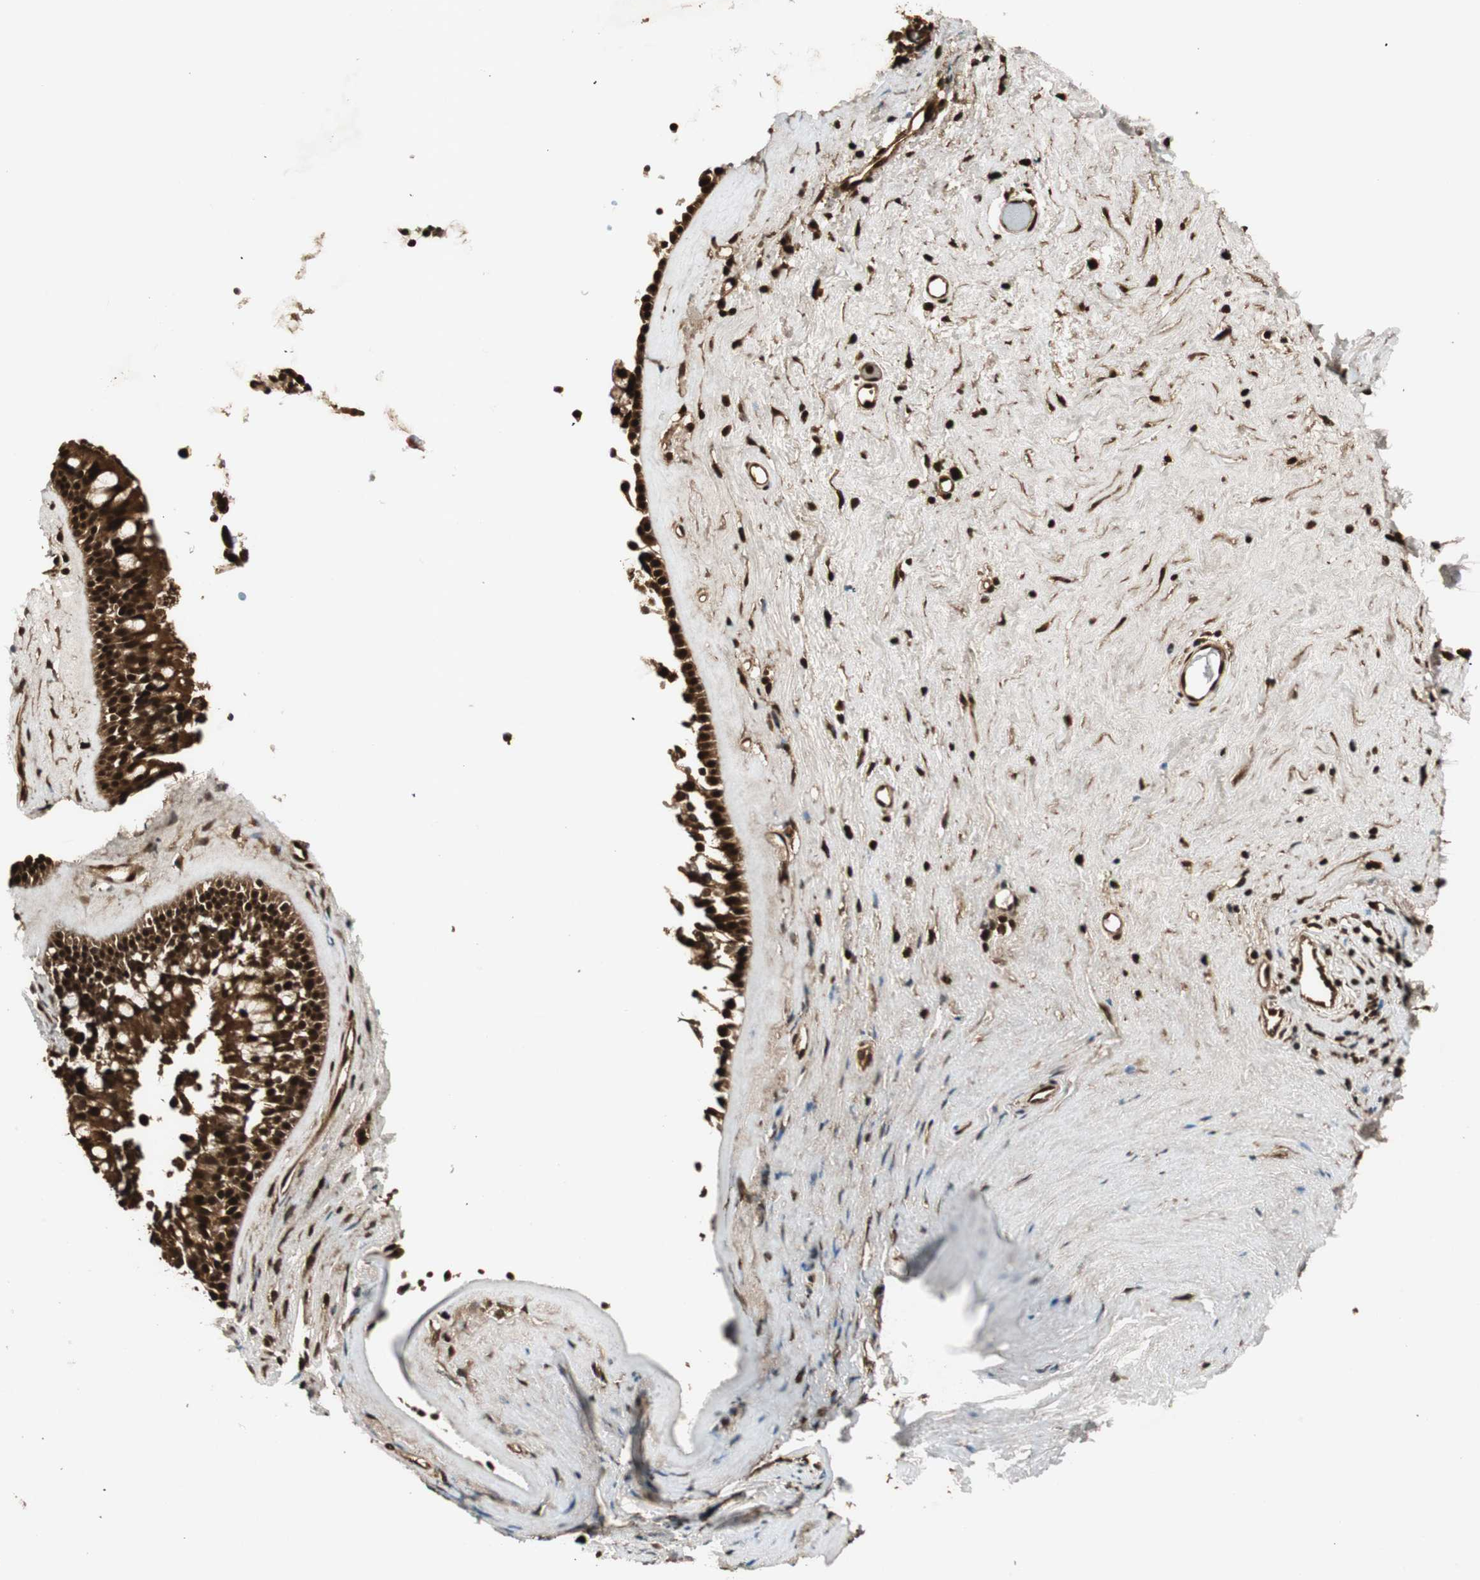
{"staining": {"intensity": "strong", "quantity": ">75%", "location": "cytoplasmic/membranous,nuclear"}, "tissue": "nasopharynx", "cell_type": "Respiratory epithelial cells", "image_type": "normal", "snomed": [{"axis": "morphology", "description": "Normal tissue, NOS"}, {"axis": "morphology", "description": "Inflammation, NOS"}, {"axis": "topography", "description": "Nasopharynx"}], "caption": "Protein expression analysis of unremarkable nasopharynx reveals strong cytoplasmic/membranous,nuclear staining in about >75% of respiratory epithelial cells. The staining was performed using DAB, with brown indicating positive protein expression. Nuclei are stained blue with hematoxylin.", "gene": "RPA3", "patient": {"sex": "male", "age": 48}}